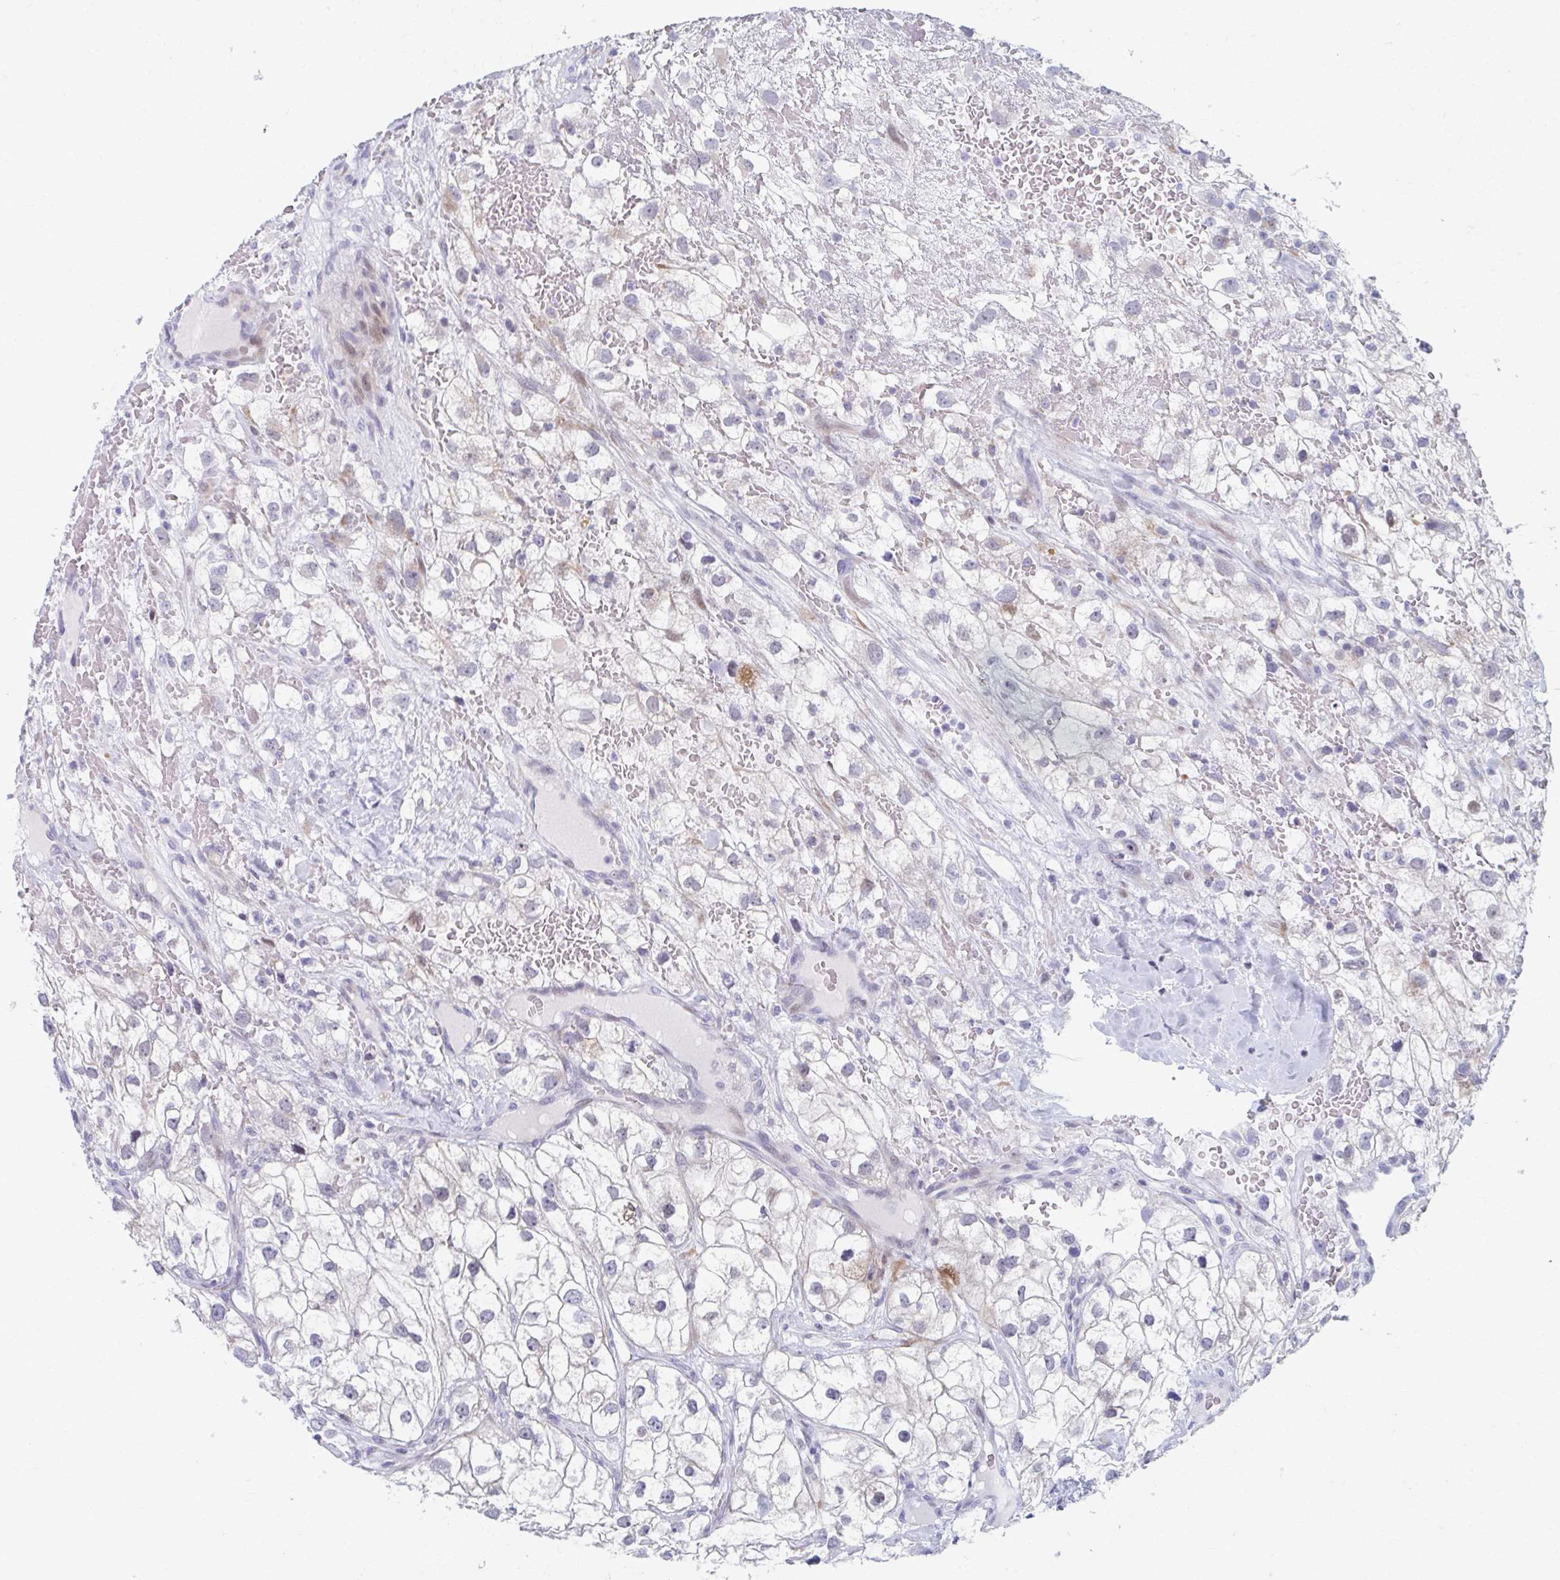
{"staining": {"intensity": "negative", "quantity": "none", "location": "none"}, "tissue": "renal cancer", "cell_type": "Tumor cells", "image_type": "cancer", "snomed": [{"axis": "morphology", "description": "Adenocarcinoma, NOS"}, {"axis": "topography", "description": "Kidney"}], "caption": "DAB immunohistochemical staining of human renal adenocarcinoma reveals no significant staining in tumor cells. (Brightfield microscopy of DAB (3,3'-diaminobenzidine) immunohistochemistry (IHC) at high magnification).", "gene": "ABHD16B", "patient": {"sex": "male", "age": 59}}